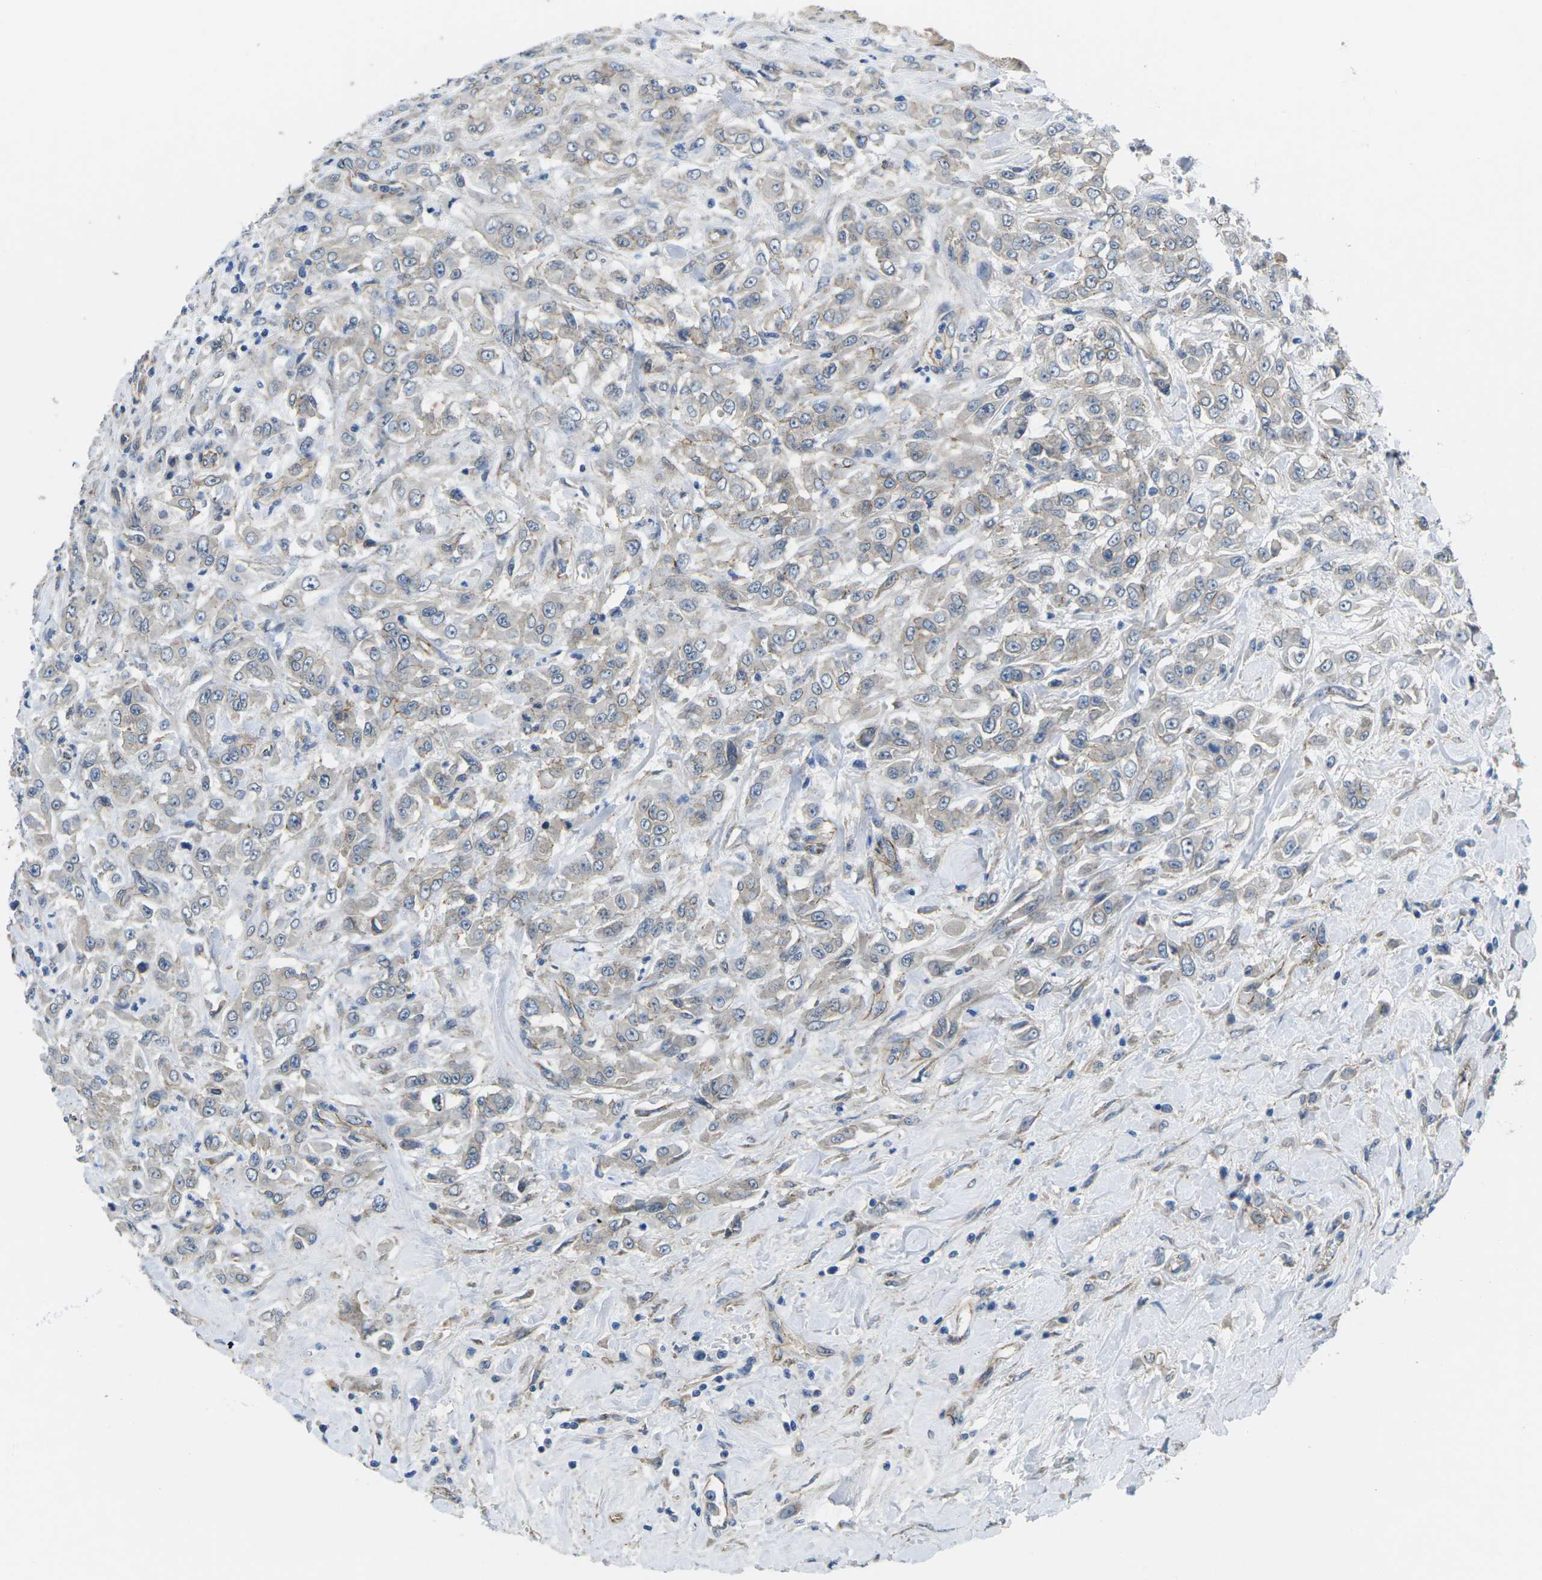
{"staining": {"intensity": "weak", "quantity": "<25%", "location": "cytoplasmic/membranous"}, "tissue": "urothelial cancer", "cell_type": "Tumor cells", "image_type": "cancer", "snomed": [{"axis": "morphology", "description": "Urothelial carcinoma, High grade"}, {"axis": "topography", "description": "Urinary bladder"}], "caption": "A histopathology image of human urothelial carcinoma (high-grade) is negative for staining in tumor cells. The staining is performed using DAB brown chromogen with nuclei counter-stained in using hematoxylin.", "gene": "CTNND1", "patient": {"sex": "male", "age": 46}}